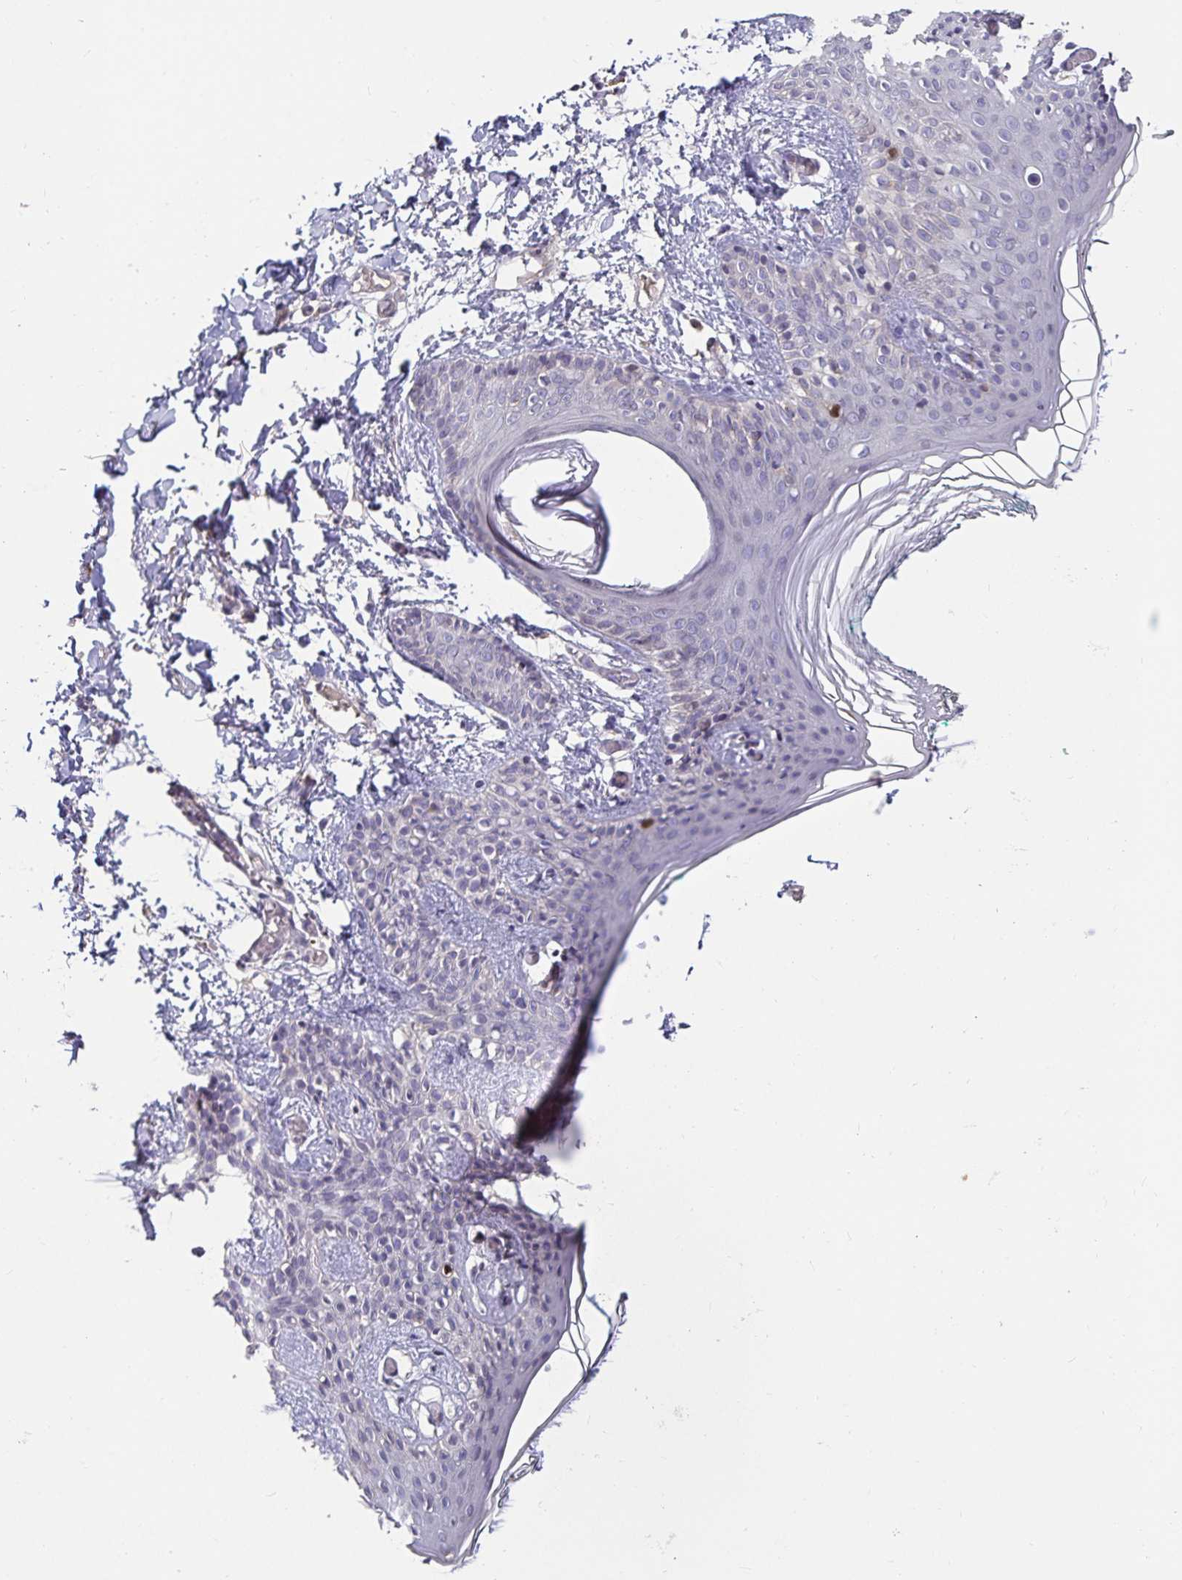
{"staining": {"intensity": "weak", "quantity": "25%-75%", "location": "nuclear"}, "tissue": "skin", "cell_type": "Fibroblasts", "image_type": "normal", "snomed": [{"axis": "morphology", "description": "Normal tissue, NOS"}, {"axis": "topography", "description": "Skin"}], "caption": "Weak nuclear protein expression is seen in about 25%-75% of fibroblasts in skin. (Stains: DAB in brown, nuclei in blue, Microscopy: brightfield microscopy at high magnification).", "gene": "ANLN", "patient": {"sex": "male", "age": 16}}